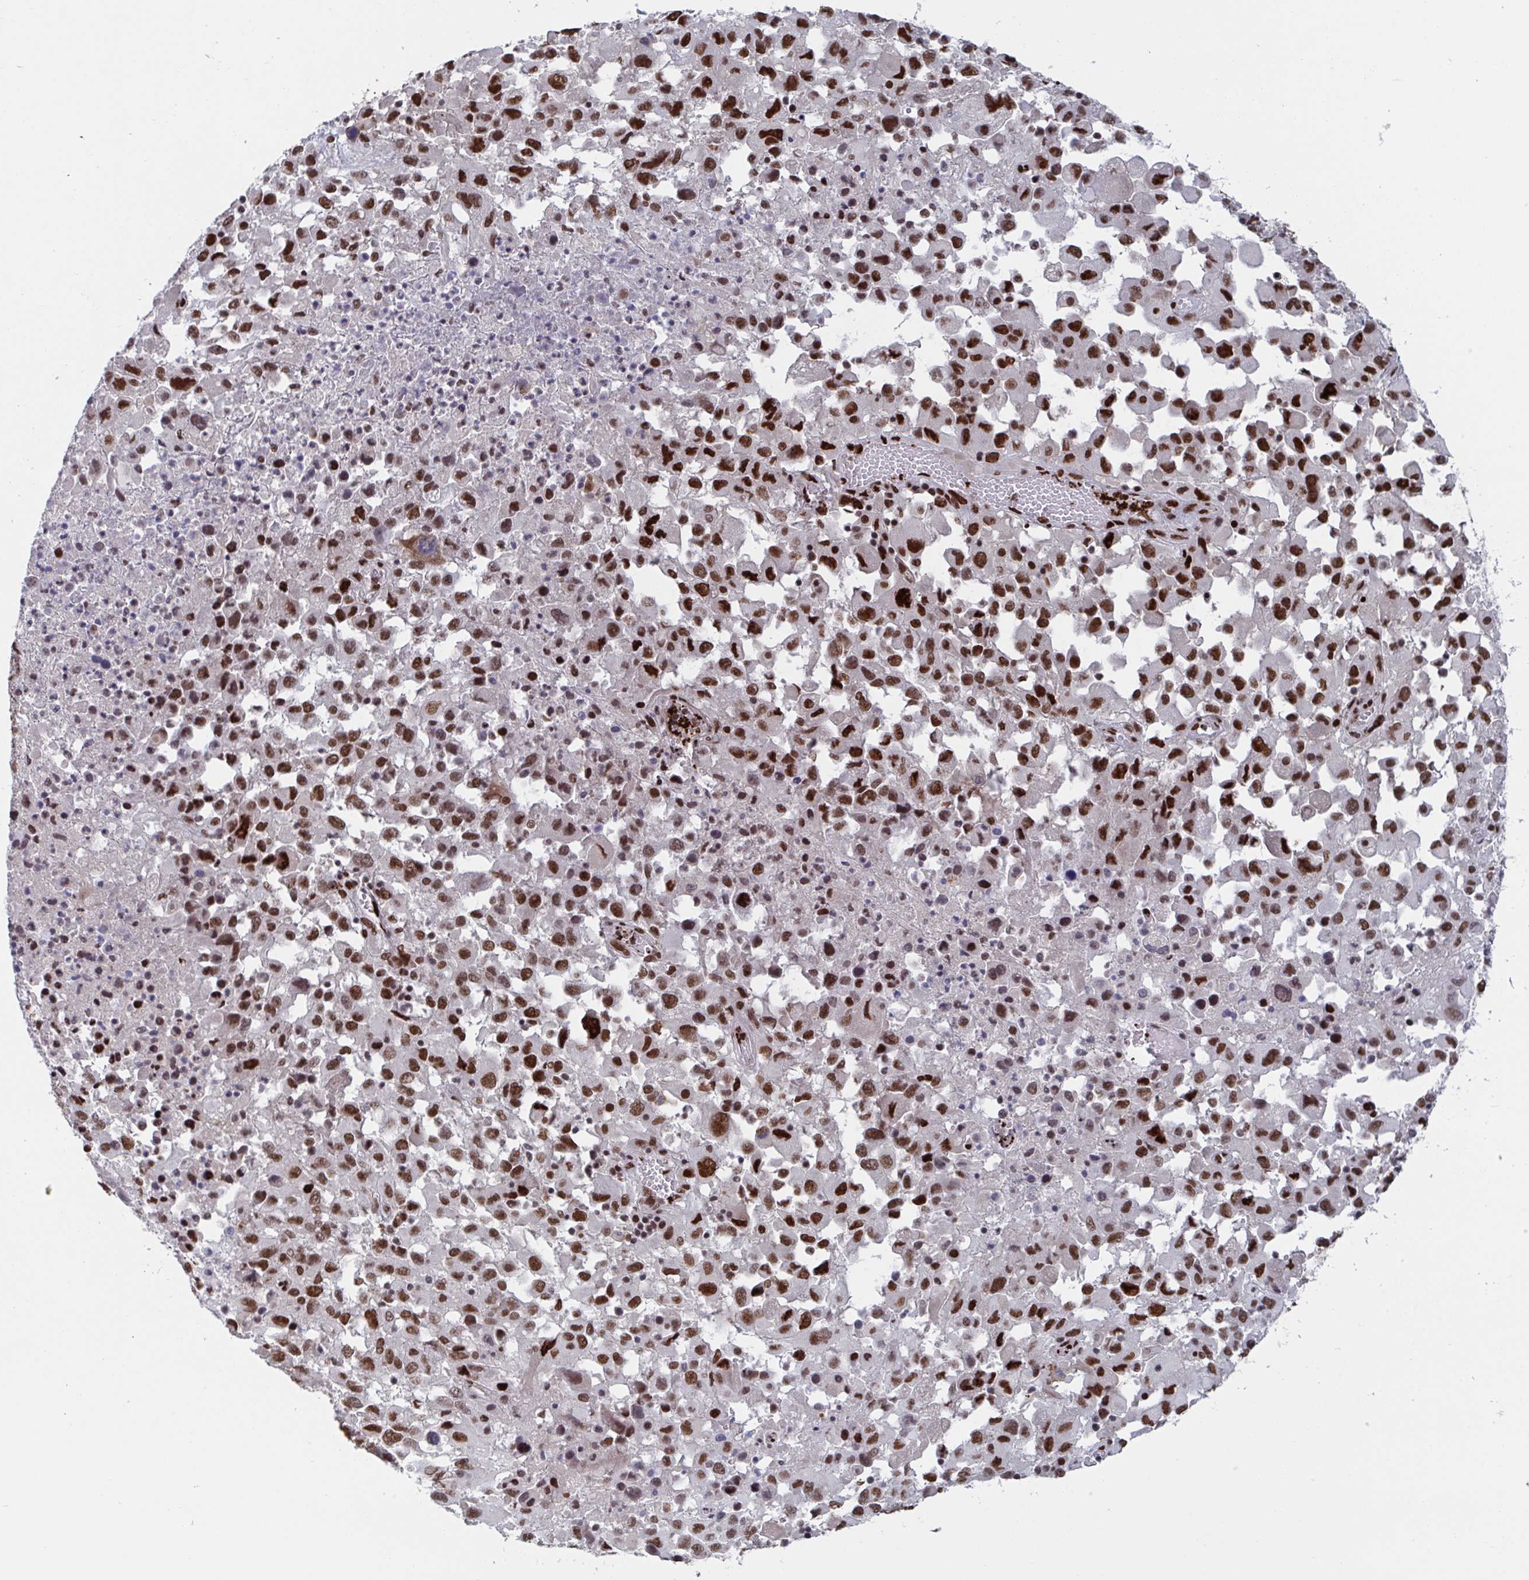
{"staining": {"intensity": "strong", "quantity": ">75%", "location": "nuclear"}, "tissue": "melanoma", "cell_type": "Tumor cells", "image_type": "cancer", "snomed": [{"axis": "morphology", "description": "Malignant melanoma, Metastatic site"}, {"axis": "topography", "description": "Soft tissue"}], "caption": "Malignant melanoma (metastatic site) tissue reveals strong nuclear staining in about >75% of tumor cells", "gene": "ZNF607", "patient": {"sex": "male", "age": 50}}